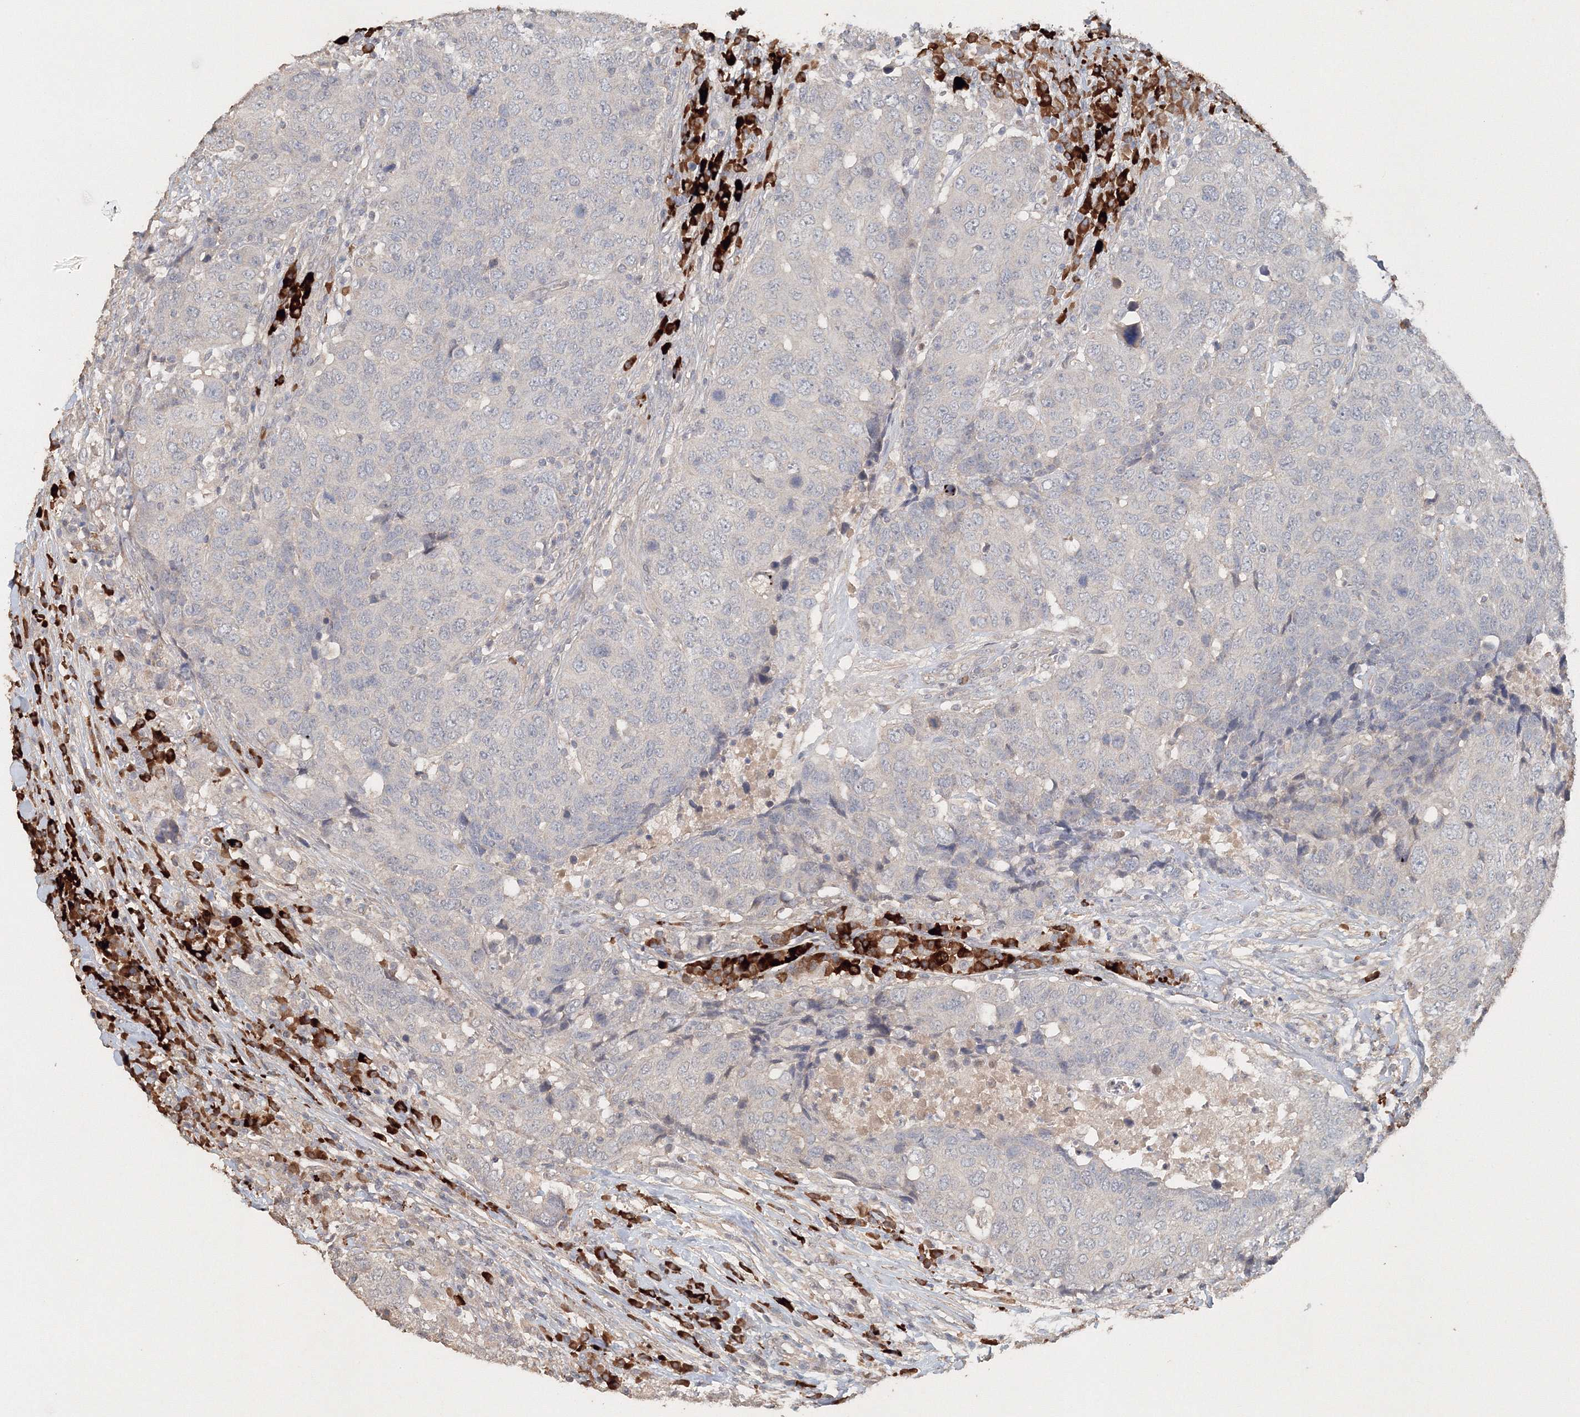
{"staining": {"intensity": "negative", "quantity": "none", "location": "none"}, "tissue": "head and neck cancer", "cell_type": "Tumor cells", "image_type": "cancer", "snomed": [{"axis": "morphology", "description": "Squamous cell carcinoma, NOS"}, {"axis": "topography", "description": "Head-Neck"}], "caption": "Immunohistochemical staining of human squamous cell carcinoma (head and neck) reveals no significant expression in tumor cells.", "gene": "NALF2", "patient": {"sex": "male", "age": 66}}